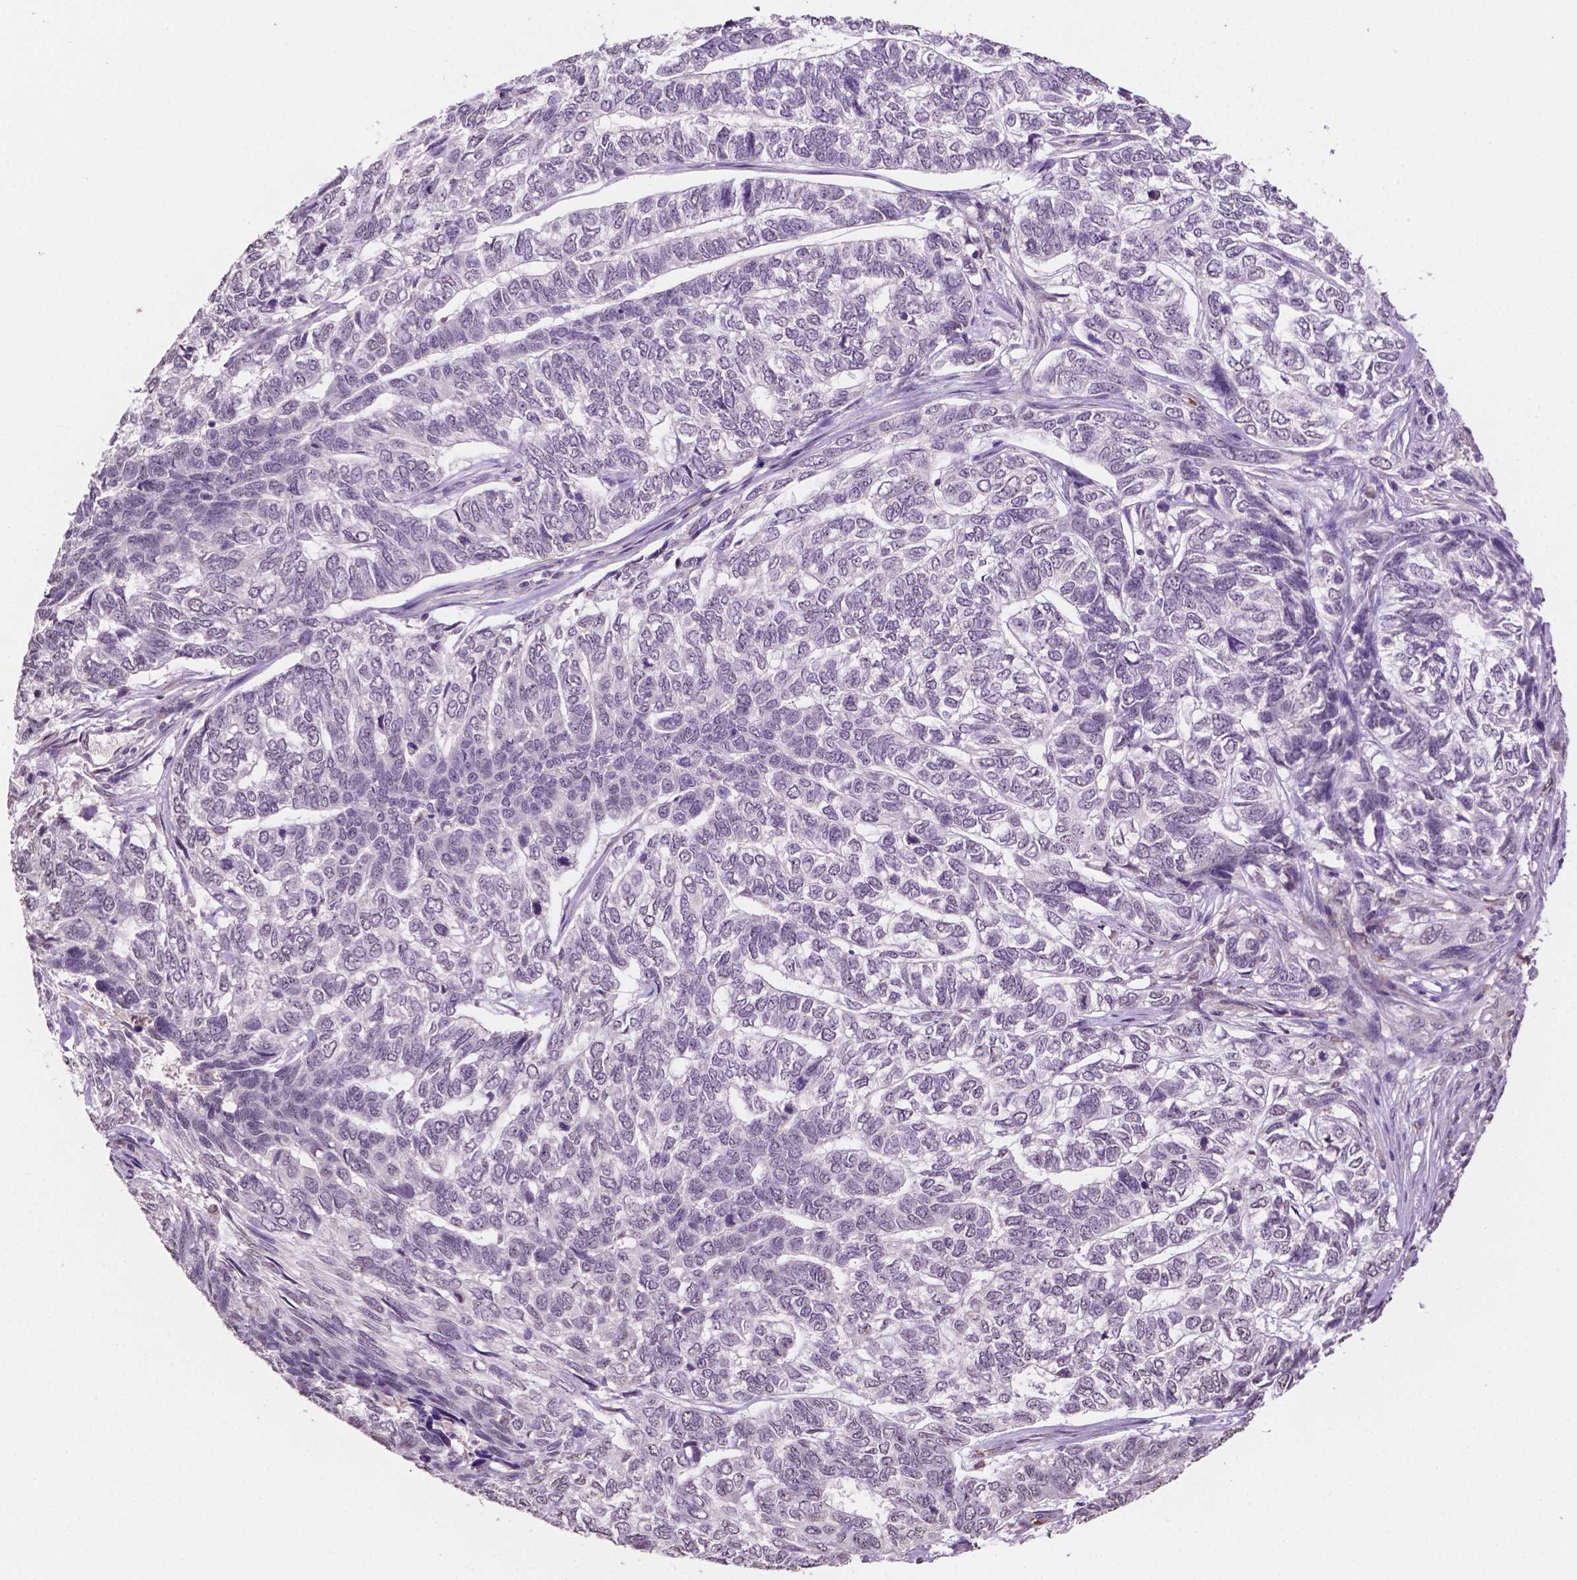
{"staining": {"intensity": "negative", "quantity": "none", "location": "none"}, "tissue": "skin cancer", "cell_type": "Tumor cells", "image_type": "cancer", "snomed": [{"axis": "morphology", "description": "Basal cell carcinoma"}, {"axis": "topography", "description": "Skin"}], "caption": "IHC histopathology image of neoplastic tissue: skin cancer stained with DAB (3,3'-diaminobenzidine) exhibits no significant protein positivity in tumor cells.", "gene": "SHLD3", "patient": {"sex": "female", "age": 65}}